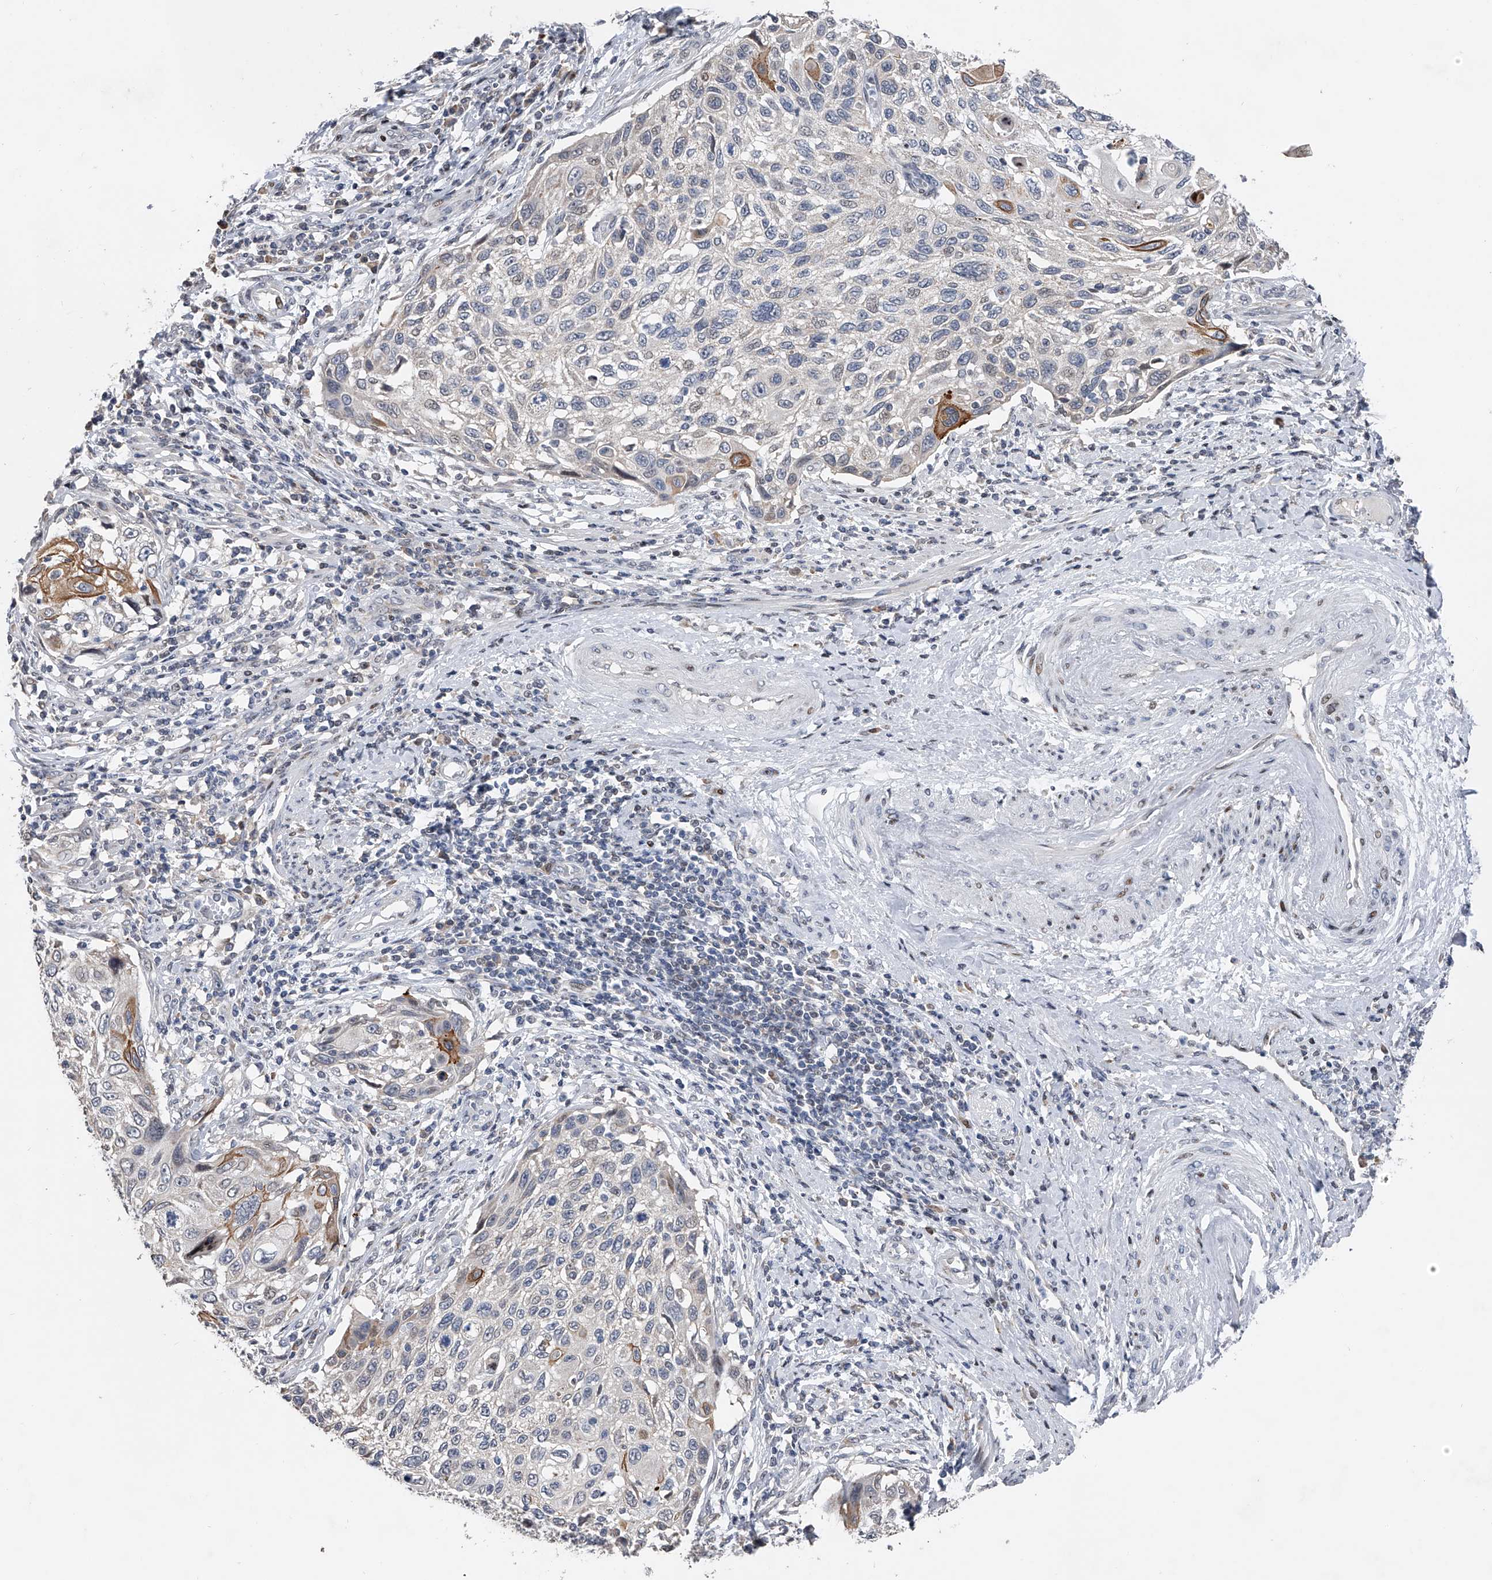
{"staining": {"intensity": "moderate", "quantity": "<25%", "location": "cytoplasmic/membranous"}, "tissue": "cervical cancer", "cell_type": "Tumor cells", "image_type": "cancer", "snomed": [{"axis": "morphology", "description": "Squamous cell carcinoma, NOS"}, {"axis": "topography", "description": "Cervix"}], "caption": "Brown immunohistochemical staining in human cervical cancer (squamous cell carcinoma) shows moderate cytoplasmic/membranous positivity in approximately <25% of tumor cells.", "gene": "RWDD2A", "patient": {"sex": "female", "age": 70}}